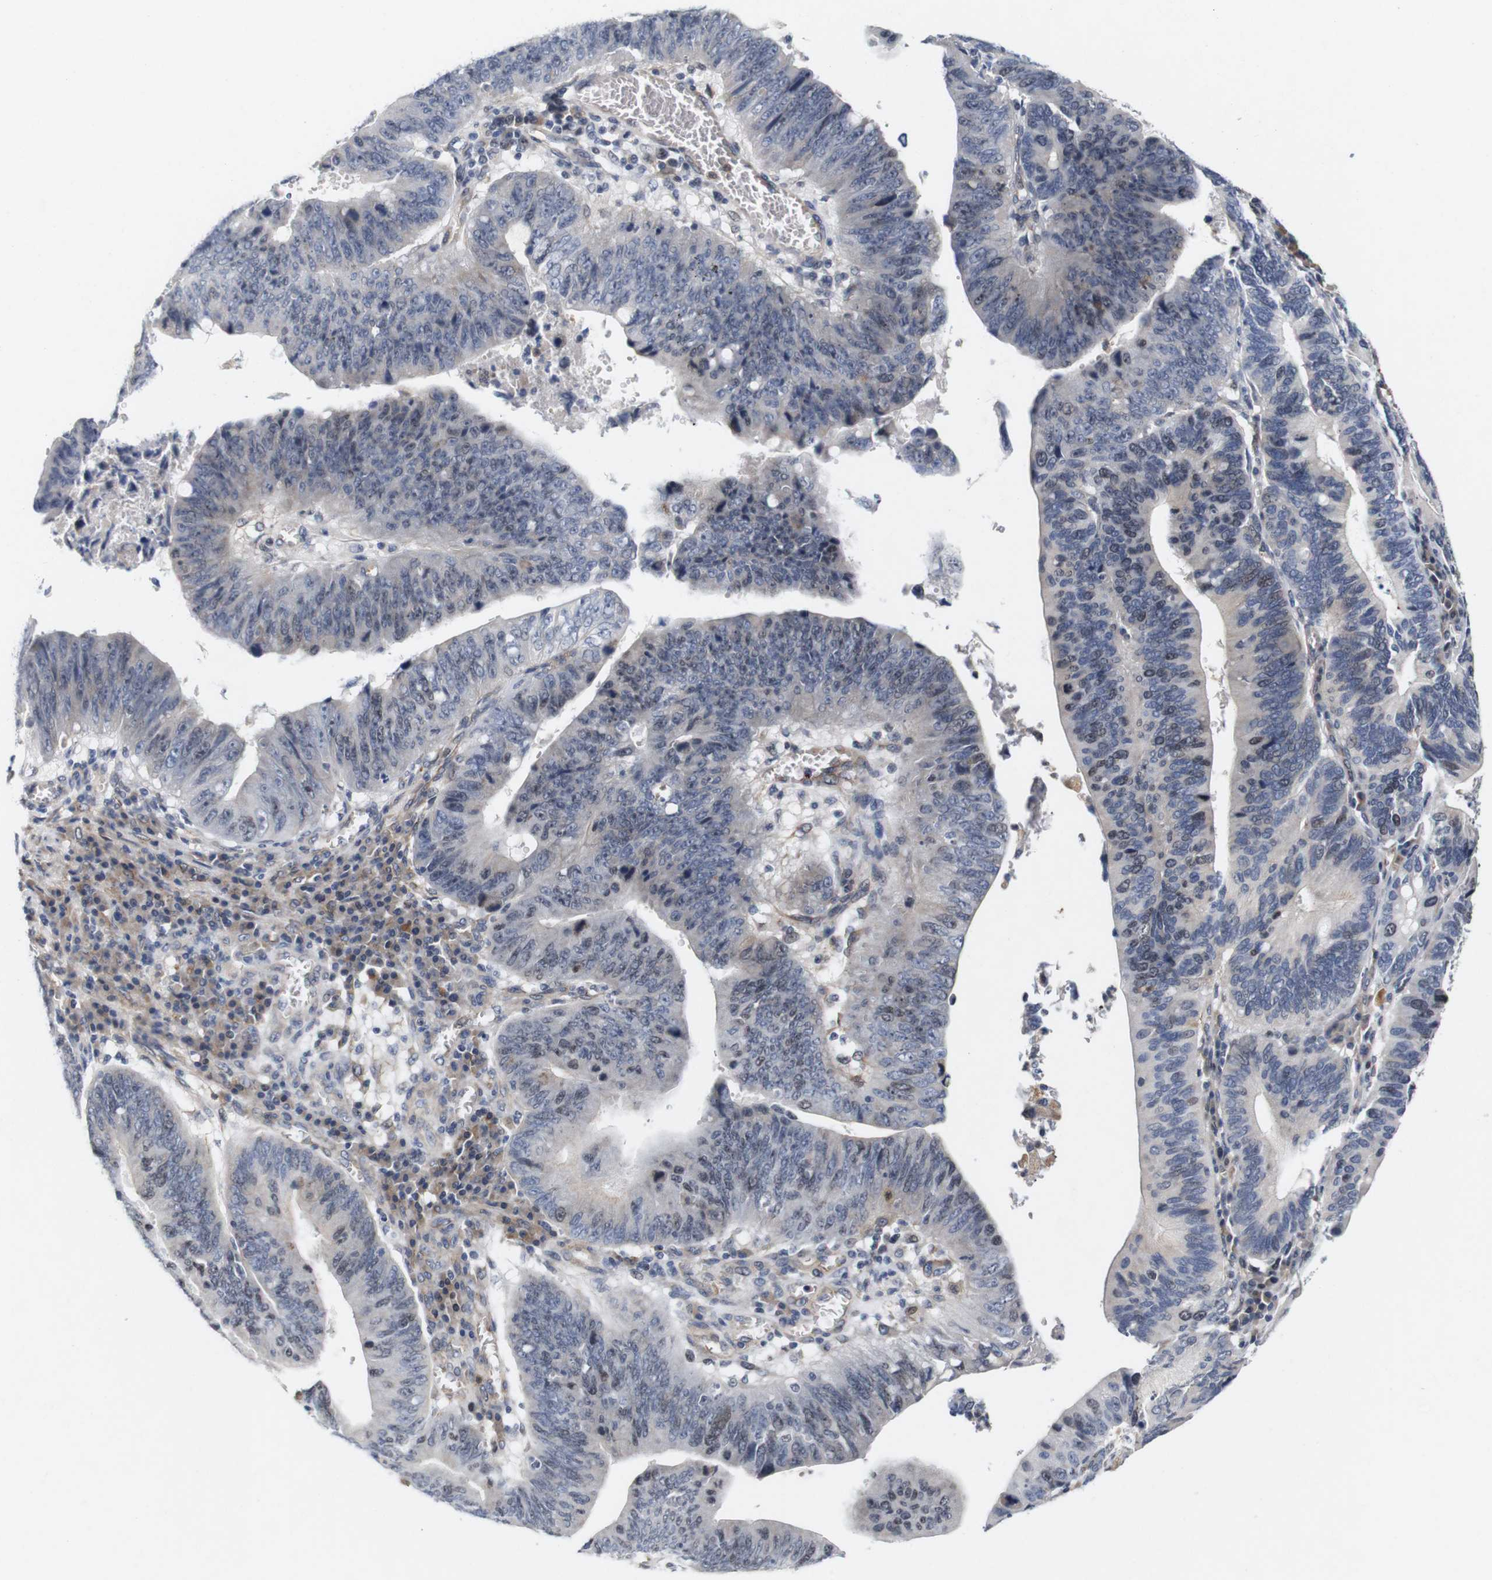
{"staining": {"intensity": "weak", "quantity": "<25%", "location": "nuclear"}, "tissue": "stomach cancer", "cell_type": "Tumor cells", "image_type": "cancer", "snomed": [{"axis": "morphology", "description": "Adenocarcinoma, NOS"}, {"axis": "topography", "description": "Stomach"}], "caption": "Immunohistochemistry (IHC) of stomach cancer reveals no positivity in tumor cells.", "gene": "CYB561", "patient": {"sex": "male", "age": 59}}